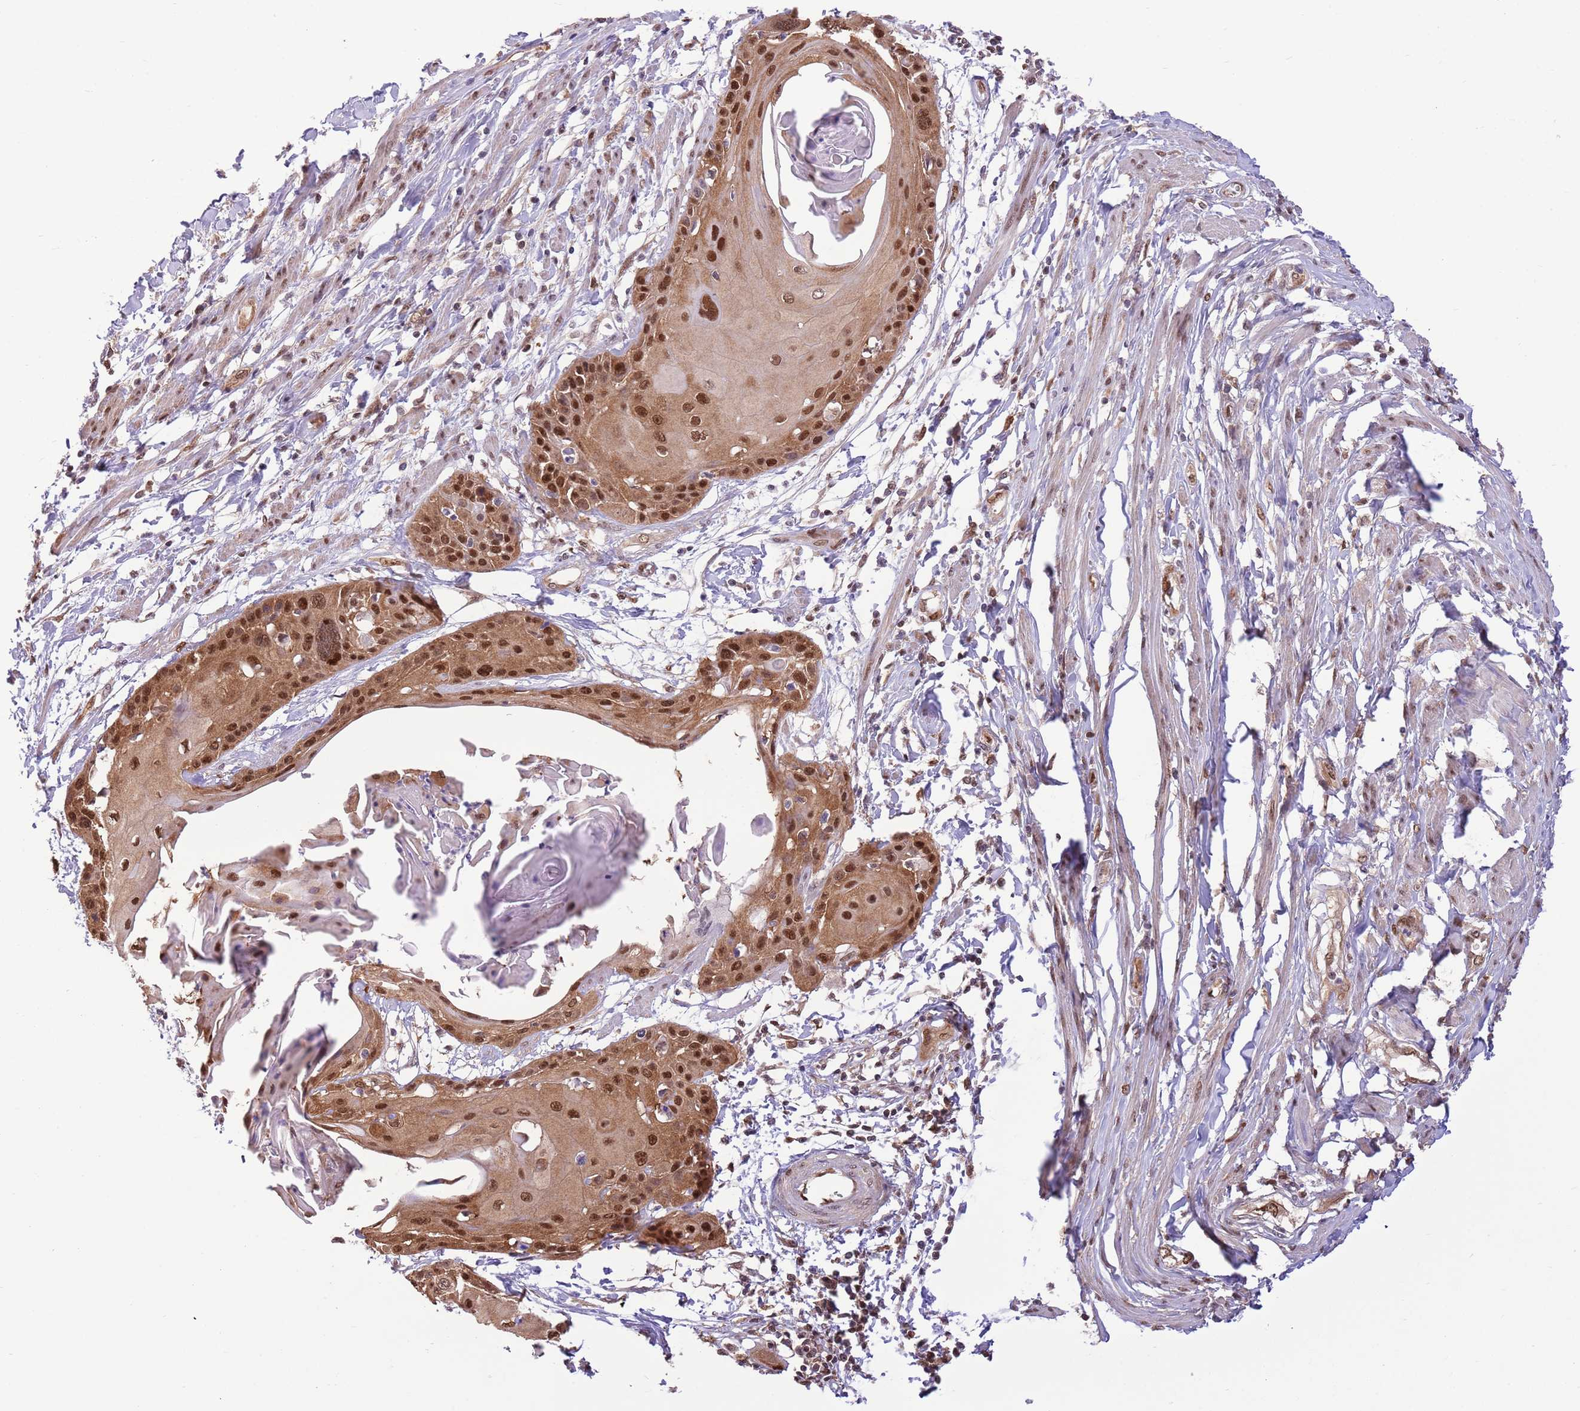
{"staining": {"intensity": "strong", "quantity": ">75%", "location": "nuclear"}, "tissue": "cervical cancer", "cell_type": "Tumor cells", "image_type": "cancer", "snomed": [{"axis": "morphology", "description": "Squamous cell carcinoma, NOS"}, {"axis": "topography", "description": "Cervix"}], "caption": "Cervical cancer stained with a protein marker exhibits strong staining in tumor cells.", "gene": "NSFL1C", "patient": {"sex": "female", "age": 57}}